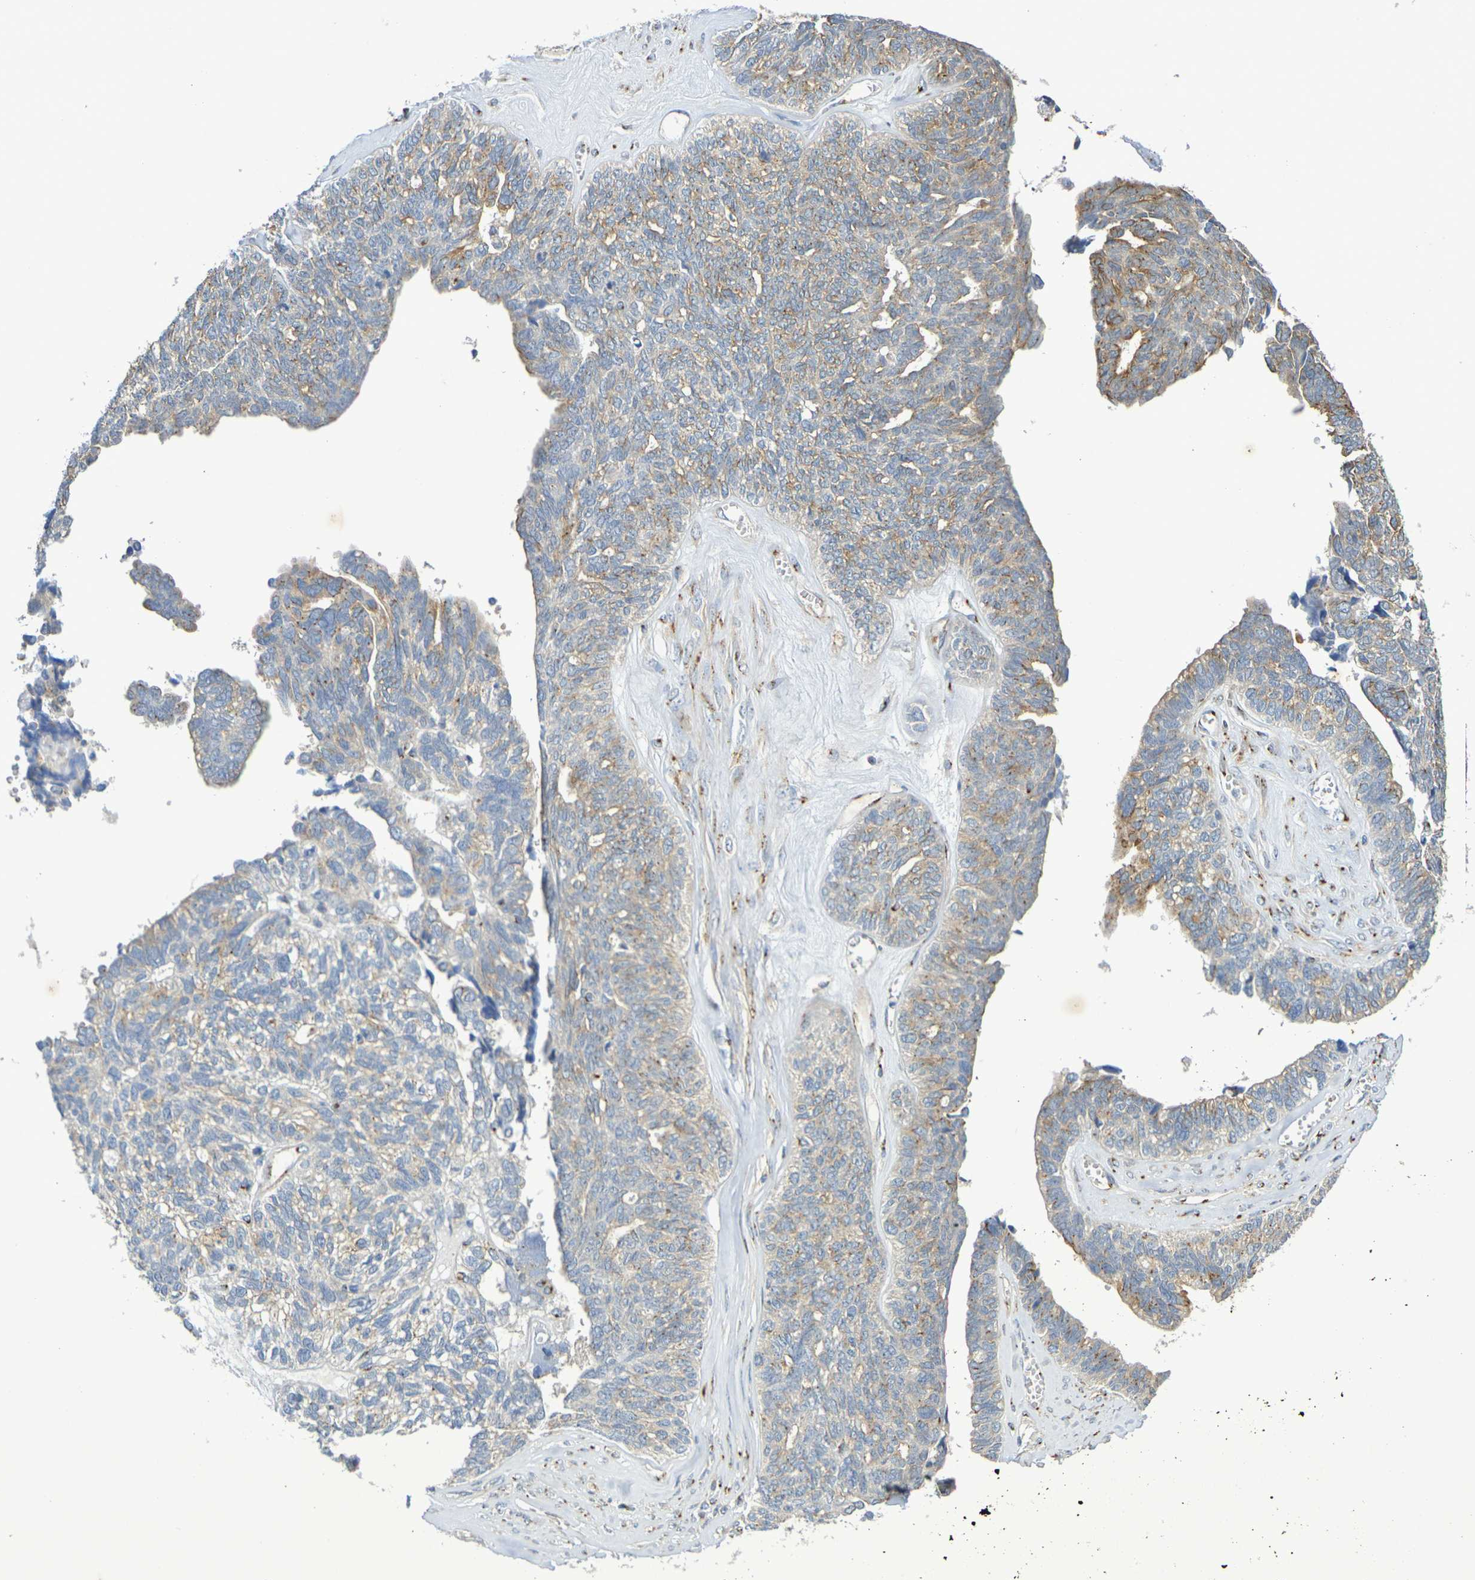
{"staining": {"intensity": "moderate", "quantity": ">75%", "location": "cytoplasmic/membranous"}, "tissue": "ovarian cancer", "cell_type": "Tumor cells", "image_type": "cancer", "snomed": [{"axis": "morphology", "description": "Cystadenocarcinoma, serous, NOS"}, {"axis": "topography", "description": "Ovary"}], "caption": "Human ovarian cancer stained for a protein (brown) demonstrates moderate cytoplasmic/membranous positive staining in approximately >75% of tumor cells.", "gene": "DCP2", "patient": {"sex": "female", "age": 79}}